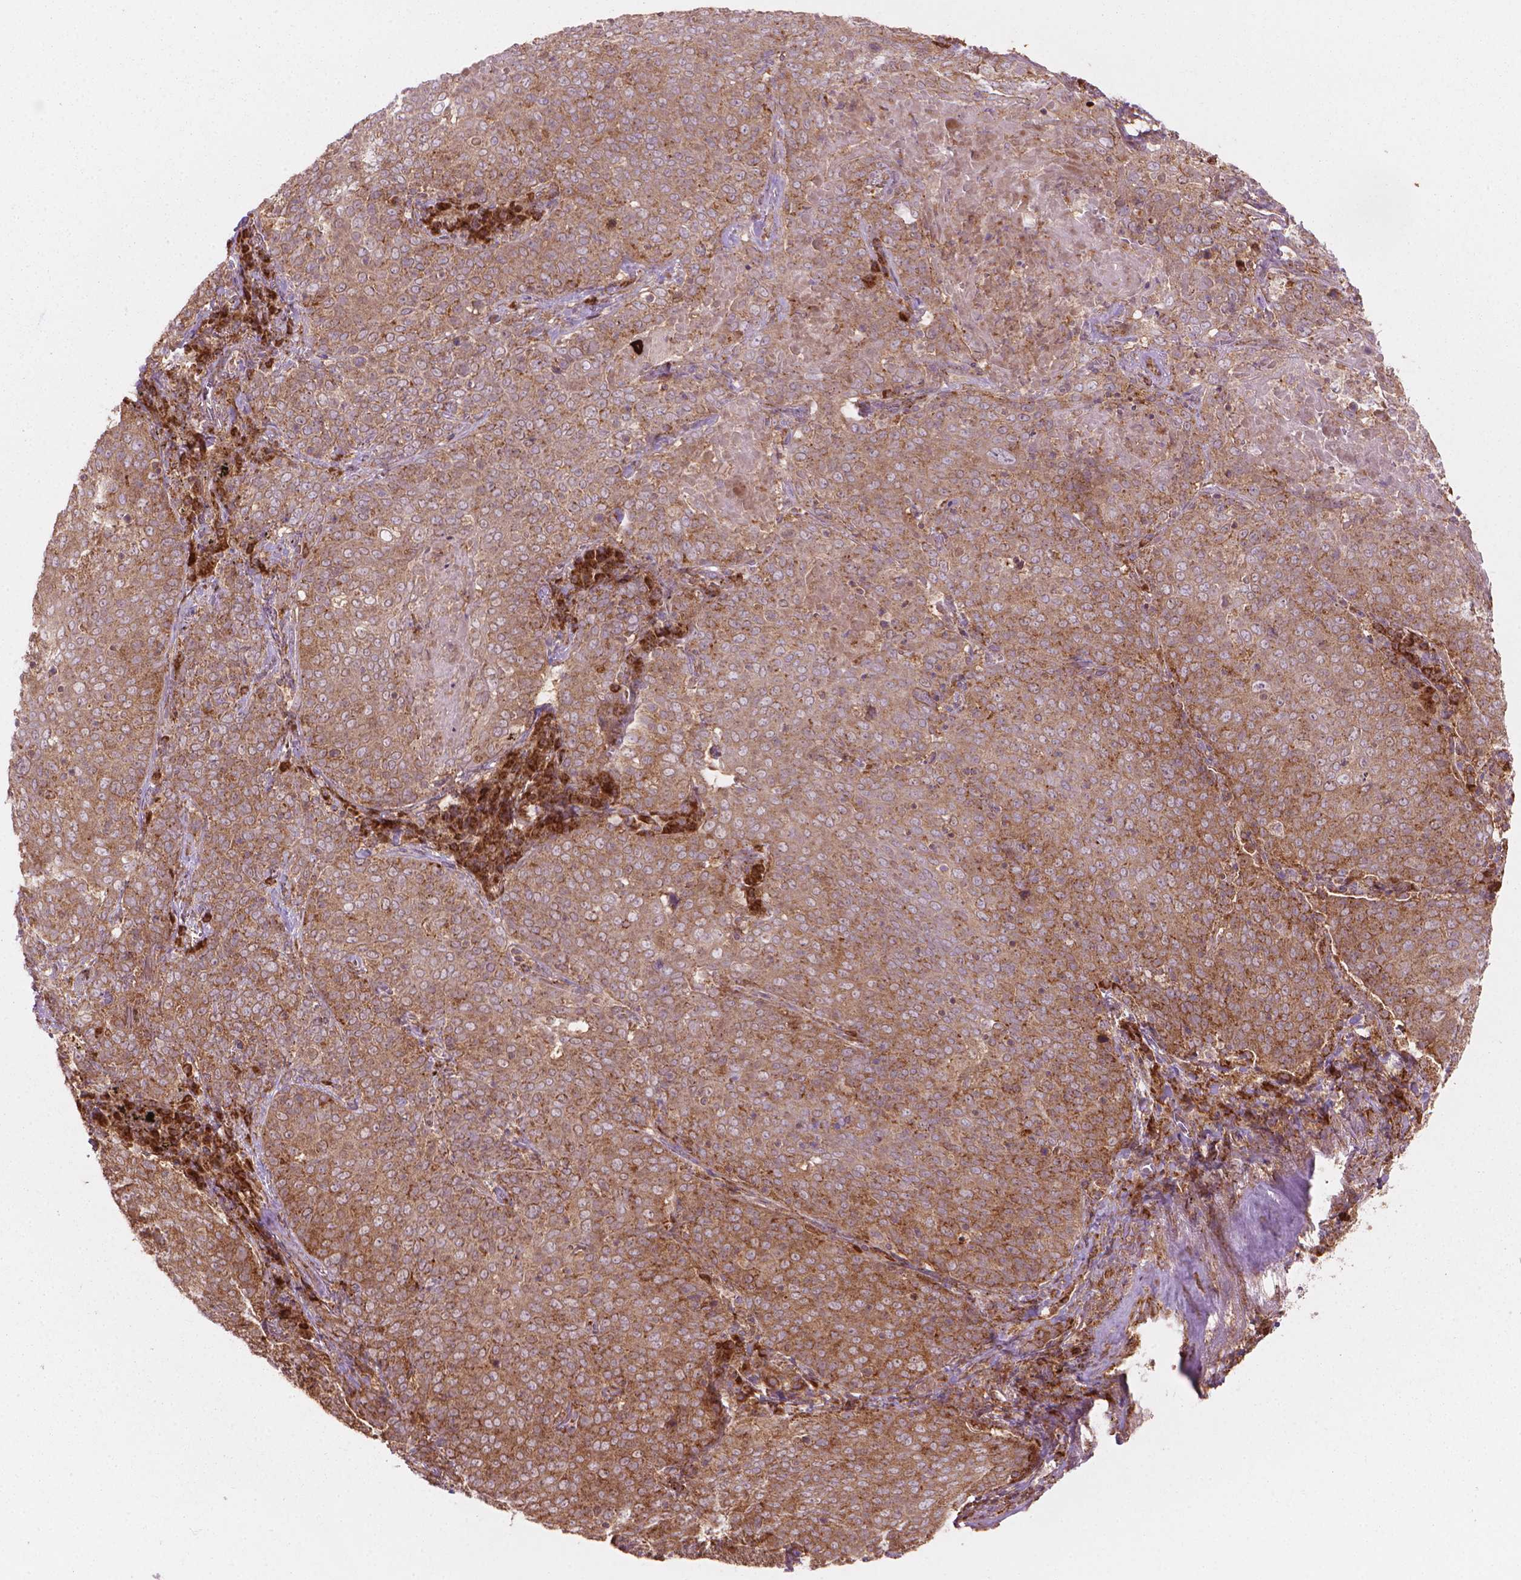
{"staining": {"intensity": "weak", "quantity": ">75%", "location": "cytoplasmic/membranous"}, "tissue": "lung cancer", "cell_type": "Tumor cells", "image_type": "cancer", "snomed": [{"axis": "morphology", "description": "Squamous cell carcinoma, NOS"}, {"axis": "topography", "description": "Lung"}], "caption": "Immunohistochemistry (IHC) image of neoplastic tissue: human lung cancer (squamous cell carcinoma) stained using immunohistochemistry reveals low levels of weak protein expression localized specifically in the cytoplasmic/membranous of tumor cells, appearing as a cytoplasmic/membranous brown color.", "gene": "VARS2", "patient": {"sex": "male", "age": 82}}